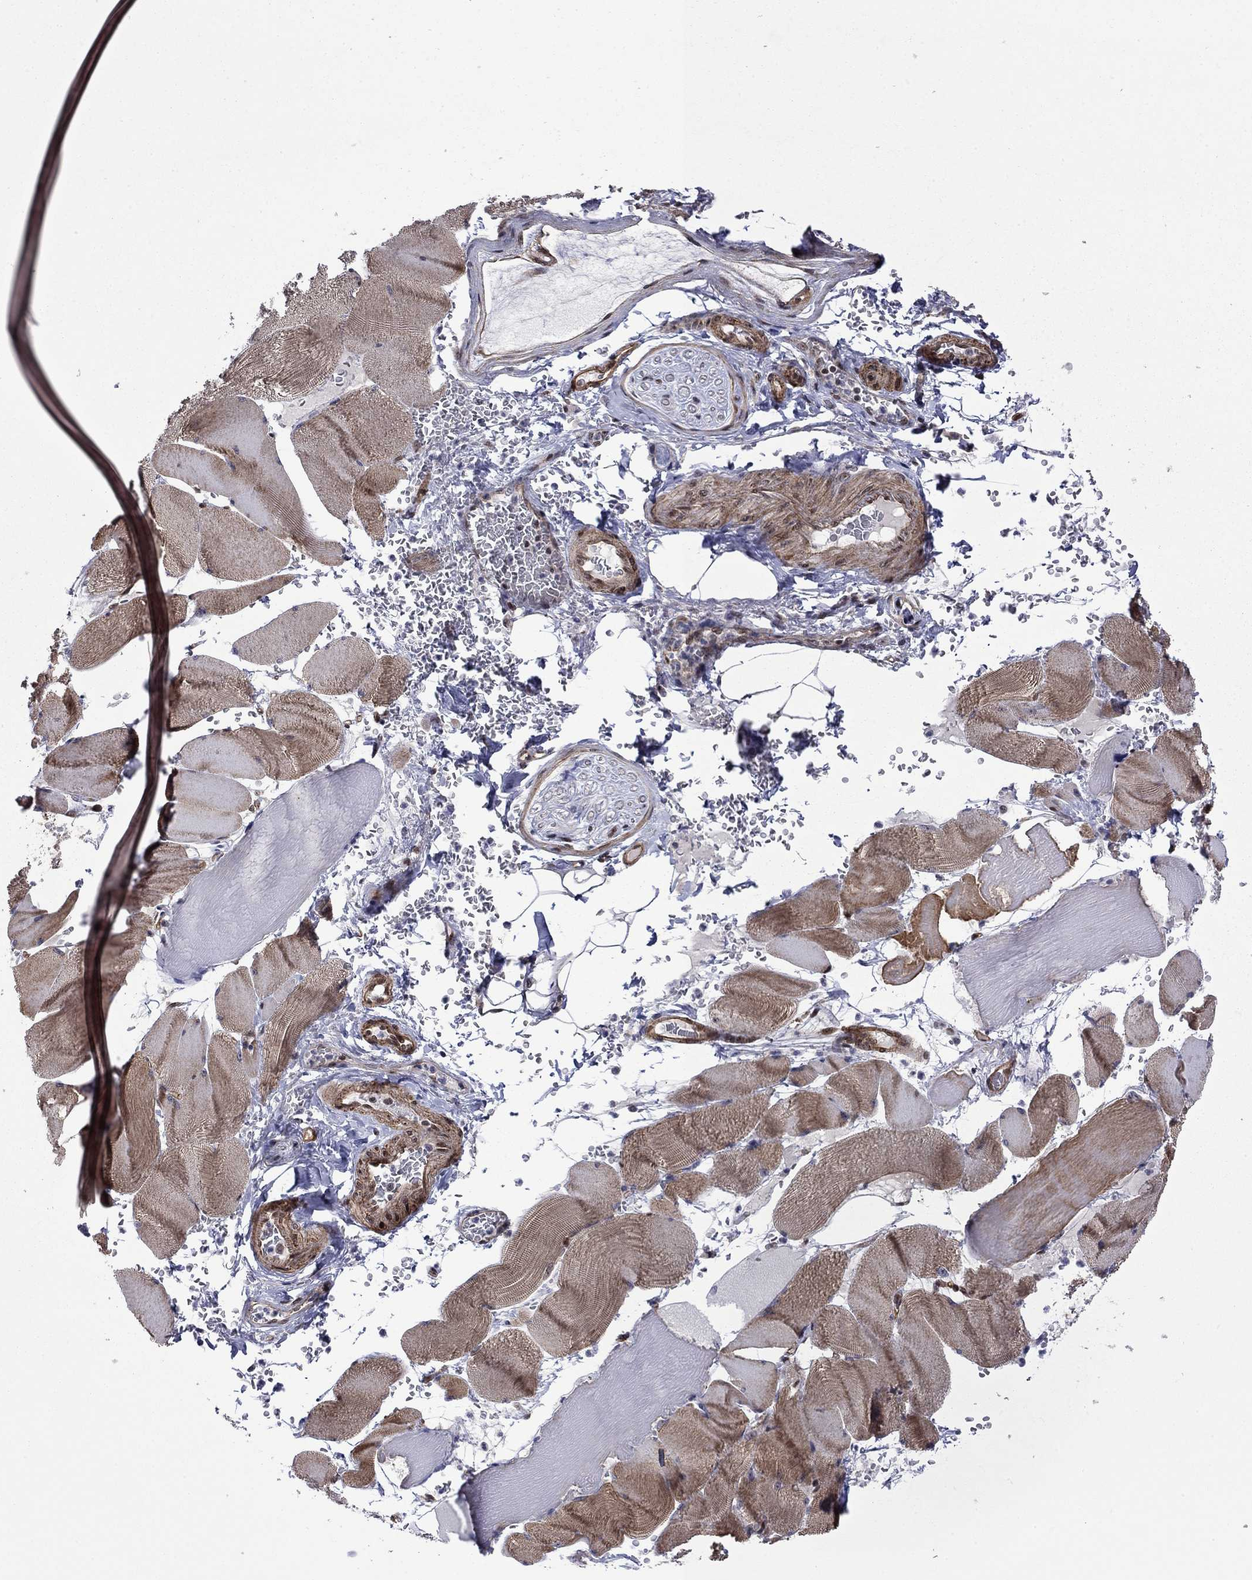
{"staining": {"intensity": "moderate", "quantity": "25%-75%", "location": "cytoplasmic/membranous"}, "tissue": "skeletal muscle", "cell_type": "Myocytes", "image_type": "normal", "snomed": [{"axis": "morphology", "description": "Normal tissue, NOS"}, {"axis": "topography", "description": "Skeletal muscle"}], "caption": "The immunohistochemical stain shows moderate cytoplasmic/membranous staining in myocytes of normal skeletal muscle.", "gene": "SURF2", "patient": {"sex": "male", "age": 56}}